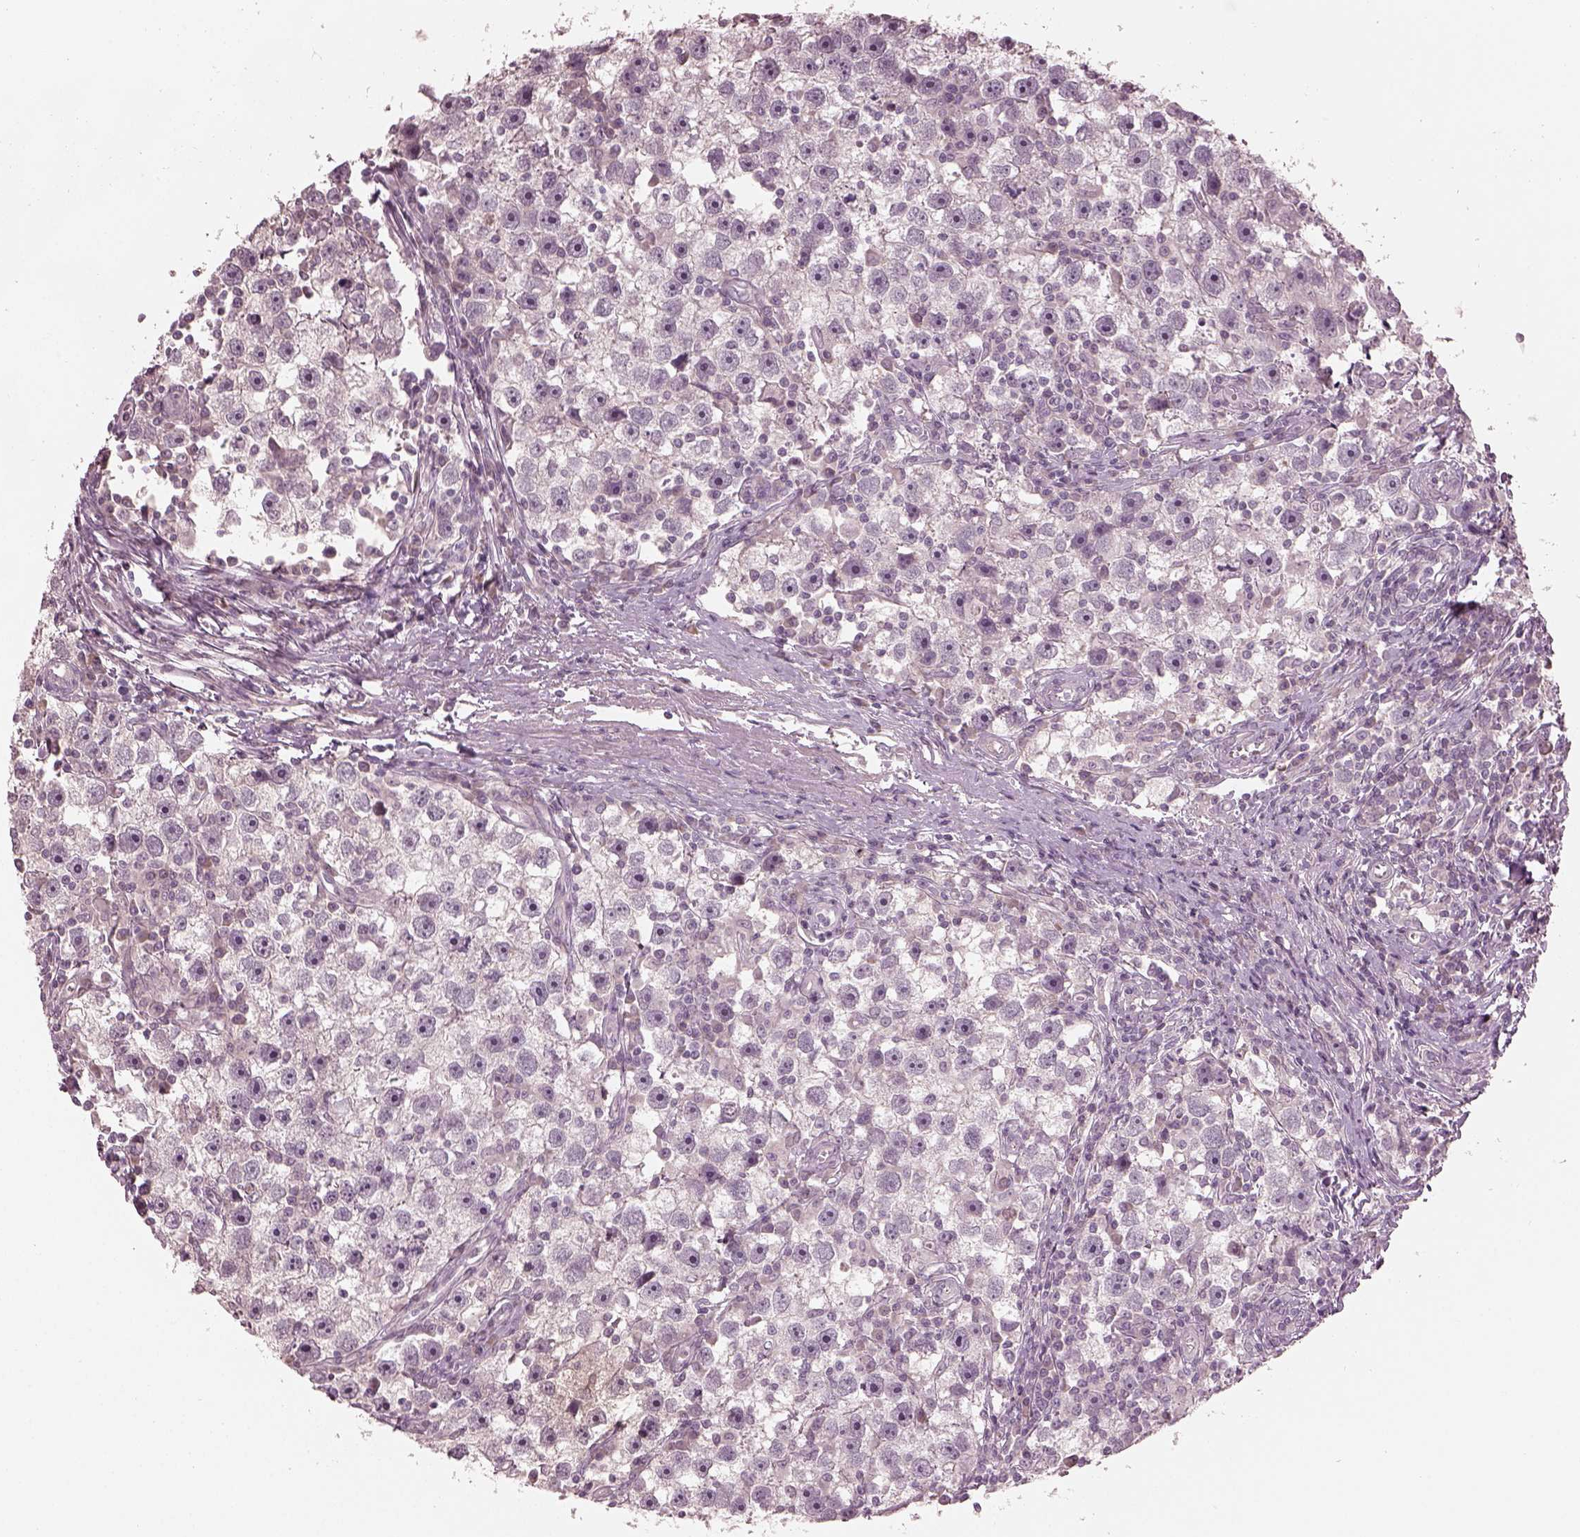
{"staining": {"intensity": "negative", "quantity": "none", "location": "none"}, "tissue": "testis cancer", "cell_type": "Tumor cells", "image_type": "cancer", "snomed": [{"axis": "morphology", "description": "Seminoma, NOS"}, {"axis": "topography", "description": "Testis"}], "caption": "DAB (3,3'-diaminobenzidine) immunohistochemical staining of testis cancer shows no significant staining in tumor cells.", "gene": "OPTC", "patient": {"sex": "male", "age": 30}}